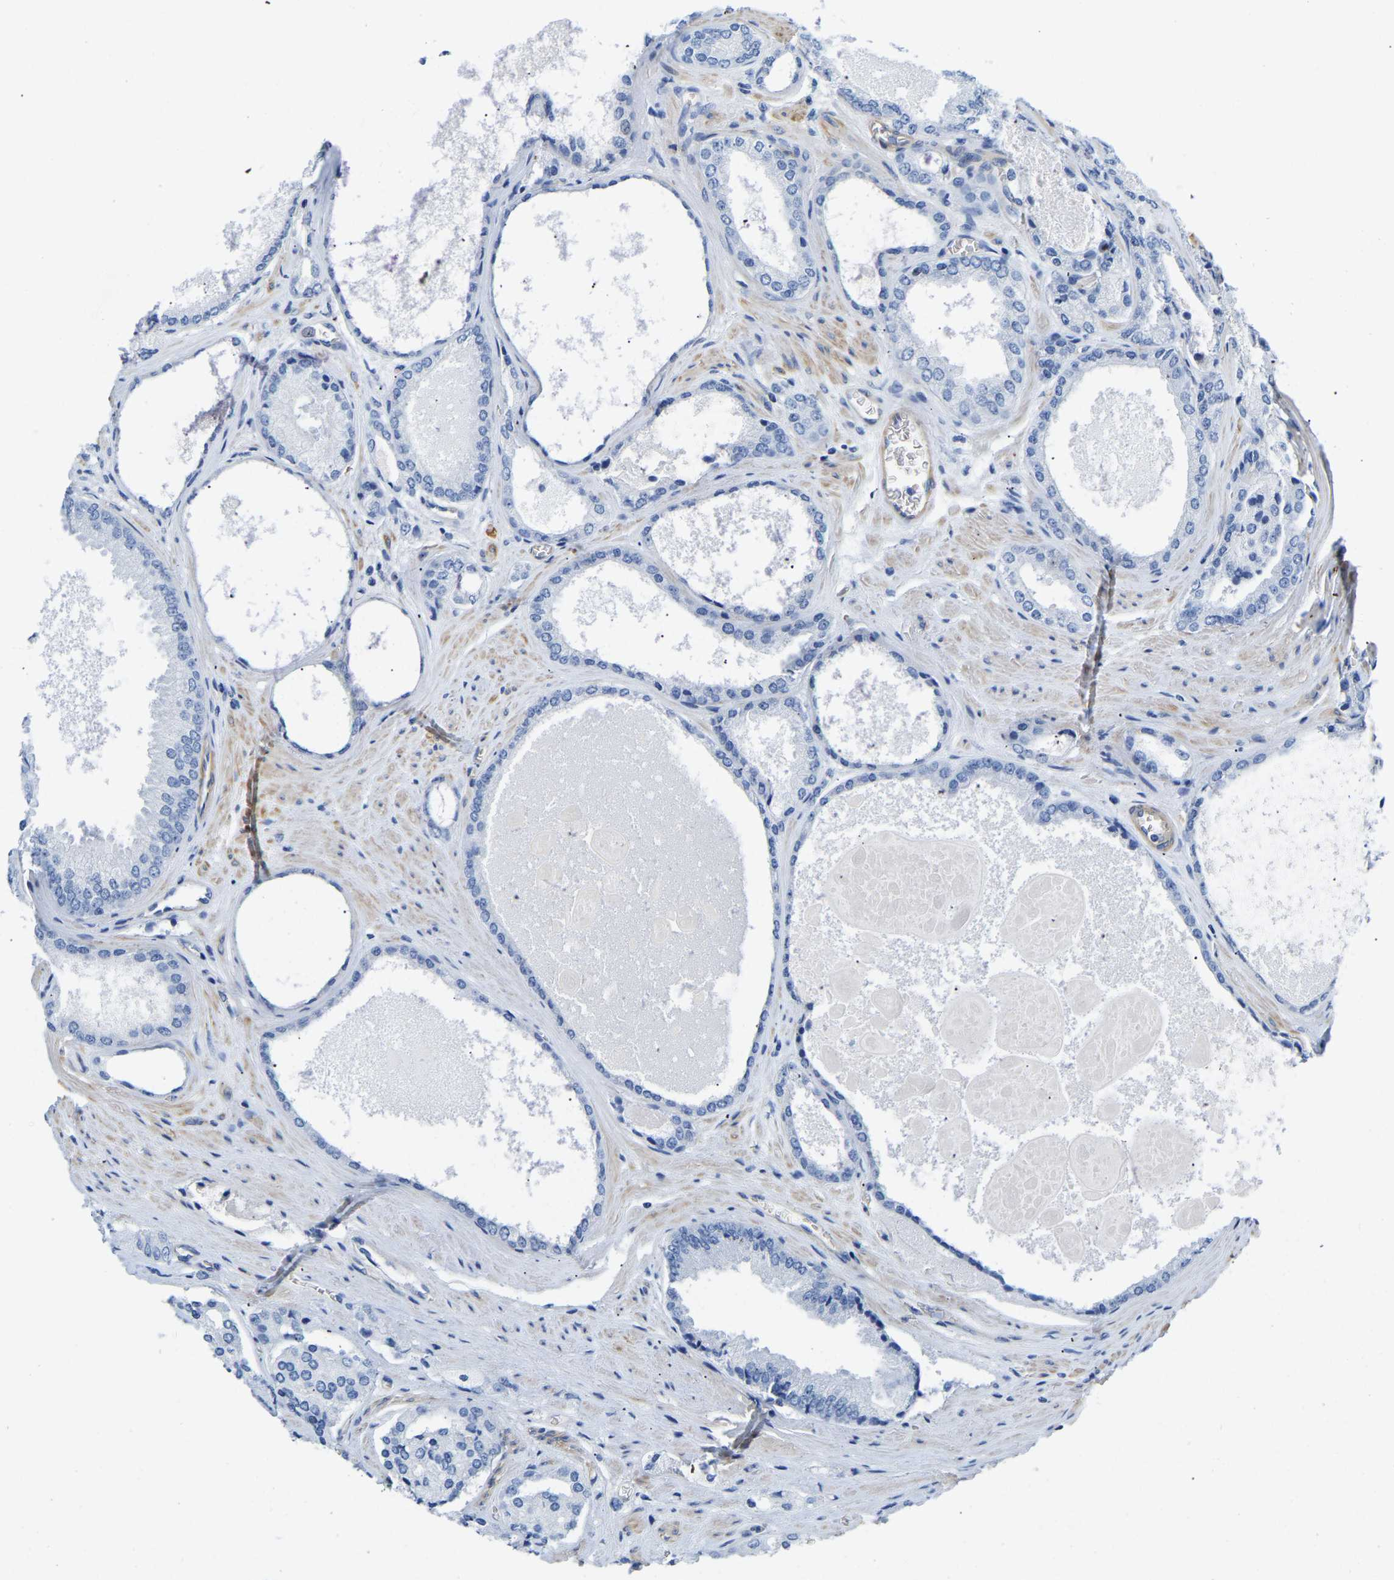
{"staining": {"intensity": "negative", "quantity": "none", "location": "none"}, "tissue": "prostate cancer", "cell_type": "Tumor cells", "image_type": "cancer", "snomed": [{"axis": "morphology", "description": "Adenocarcinoma, High grade"}, {"axis": "topography", "description": "Prostate"}], "caption": "DAB immunohistochemical staining of human adenocarcinoma (high-grade) (prostate) demonstrates no significant staining in tumor cells.", "gene": "UPK3A", "patient": {"sex": "male", "age": 65}}